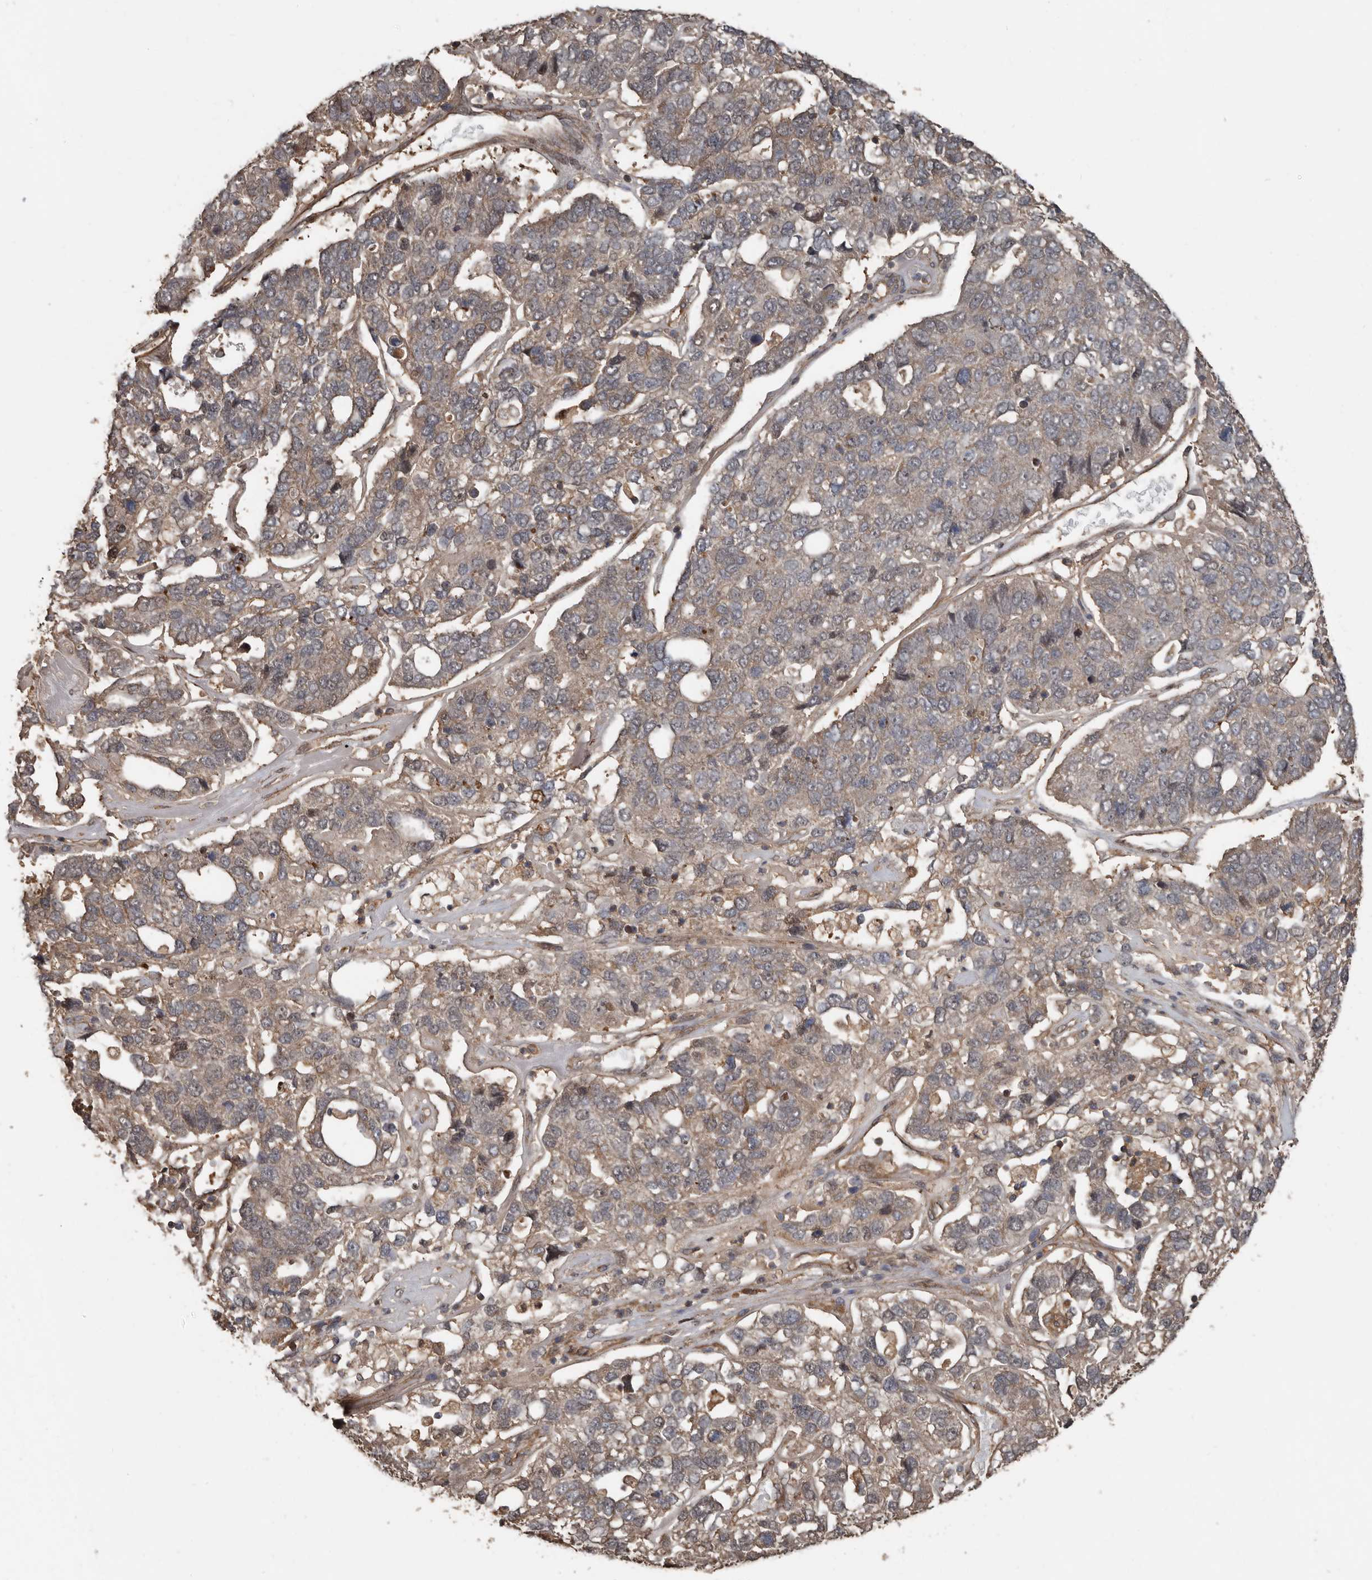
{"staining": {"intensity": "weak", "quantity": ">75%", "location": "cytoplasmic/membranous"}, "tissue": "pancreatic cancer", "cell_type": "Tumor cells", "image_type": "cancer", "snomed": [{"axis": "morphology", "description": "Adenocarcinoma, NOS"}, {"axis": "topography", "description": "Pancreas"}], "caption": "A micrograph showing weak cytoplasmic/membranous staining in approximately >75% of tumor cells in pancreatic cancer (adenocarcinoma), as visualized by brown immunohistochemical staining.", "gene": "EXOC3L1", "patient": {"sex": "female", "age": 61}}